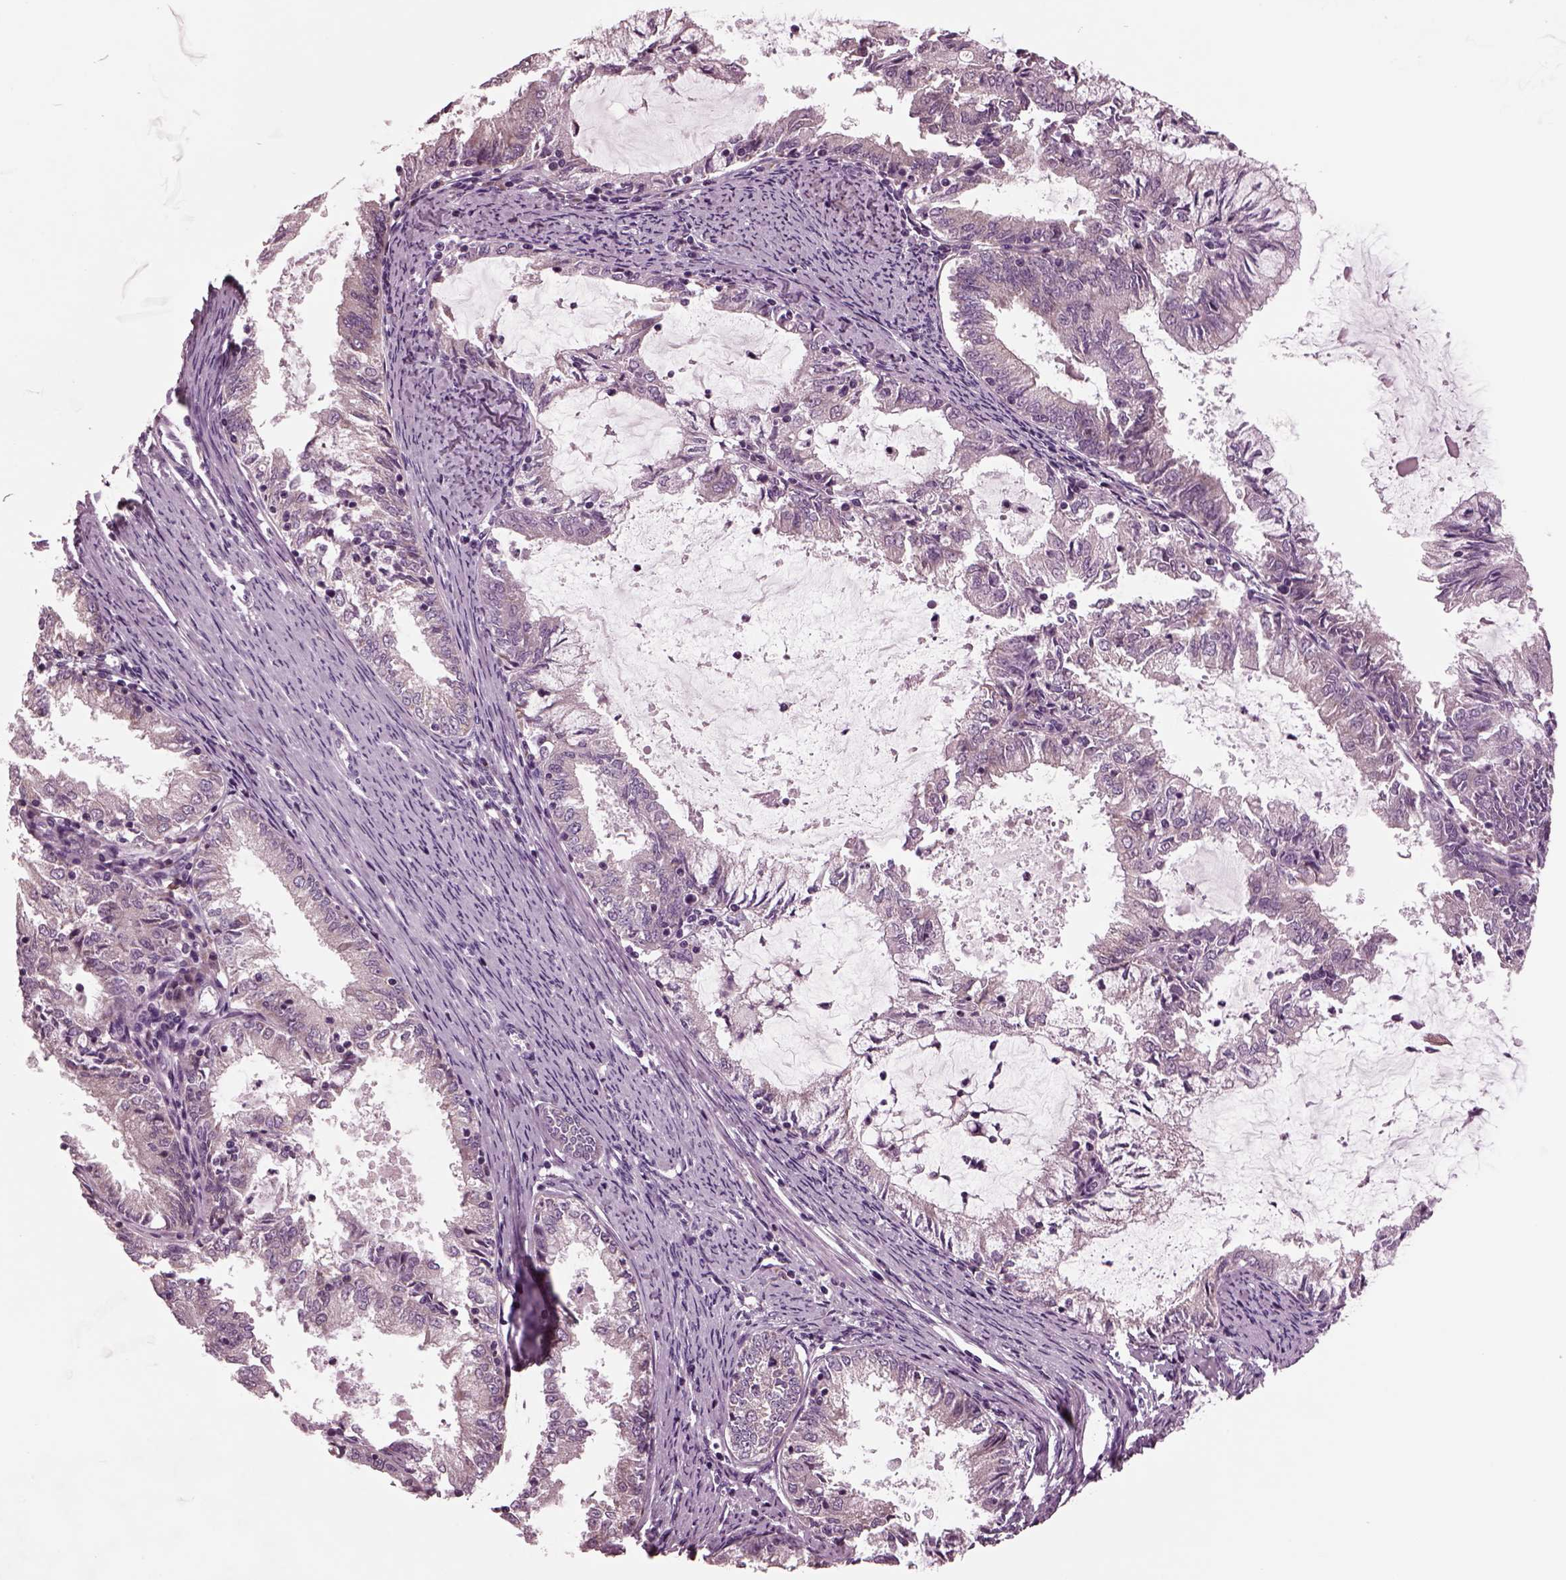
{"staining": {"intensity": "weak", "quantity": "<25%", "location": "cytoplasmic/membranous"}, "tissue": "endometrial cancer", "cell_type": "Tumor cells", "image_type": "cancer", "snomed": [{"axis": "morphology", "description": "Adenocarcinoma, NOS"}, {"axis": "topography", "description": "Endometrium"}], "caption": "Tumor cells show no significant expression in endometrial cancer.", "gene": "AP4M1", "patient": {"sex": "female", "age": 57}}